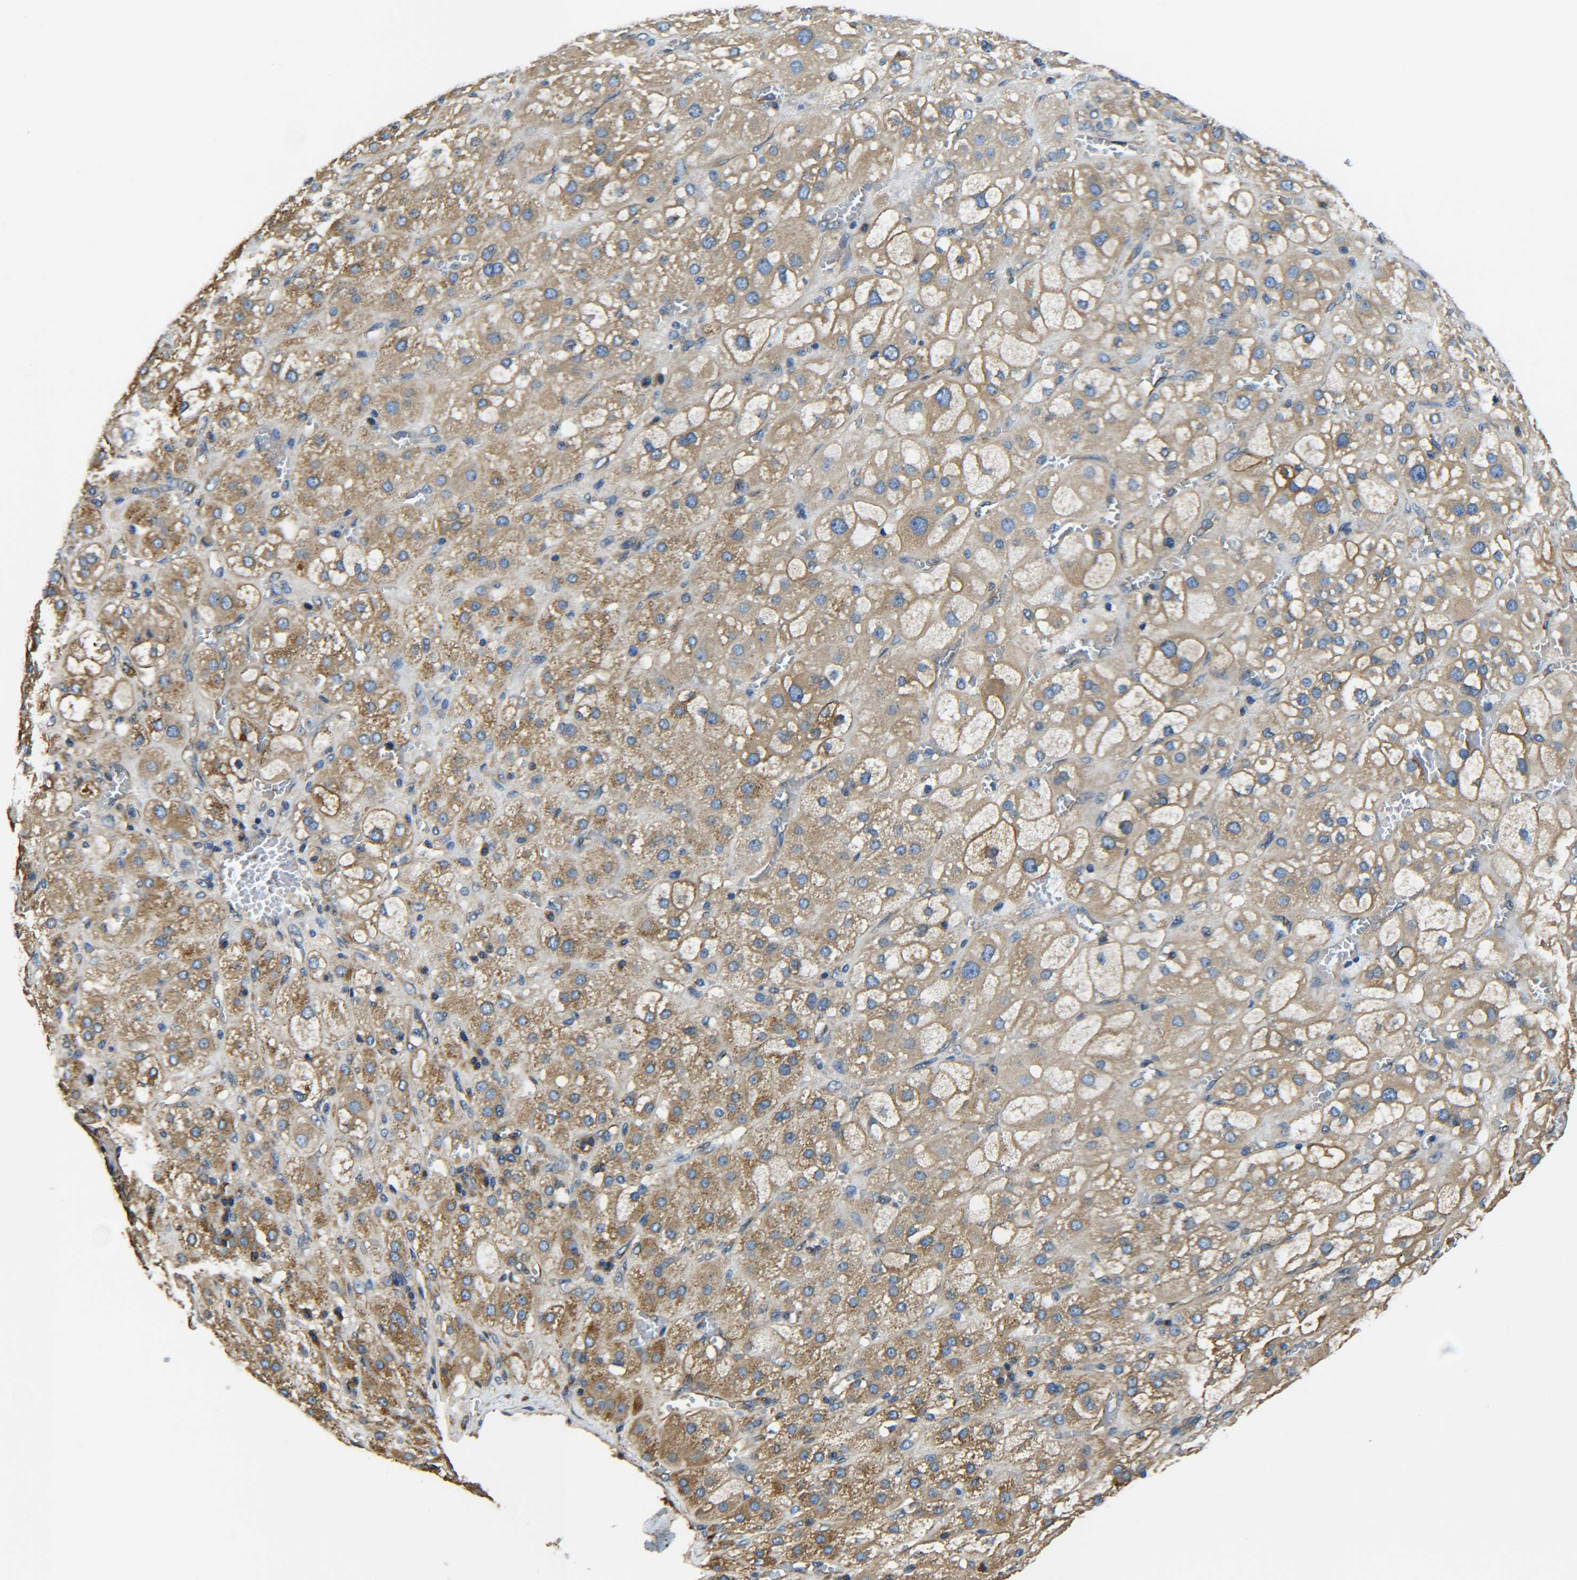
{"staining": {"intensity": "moderate", "quantity": ">75%", "location": "cytoplasmic/membranous"}, "tissue": "adrenal gland", "cell_type": "Glandular cells", "image_type": "normal", "snomed": [{"axis": "morphology", "description": "Normal tissue, NOS"}, {"axis": "topography", "description": "Adrenal gland"}], "caption": "A medium amount of moderate cytoplasmic/membranous positivity is appreciated in about >75% of glandular cells in benign adrenal gland.", "gene": "TUBB", "patient": {"sex": "female", "age": 47}}